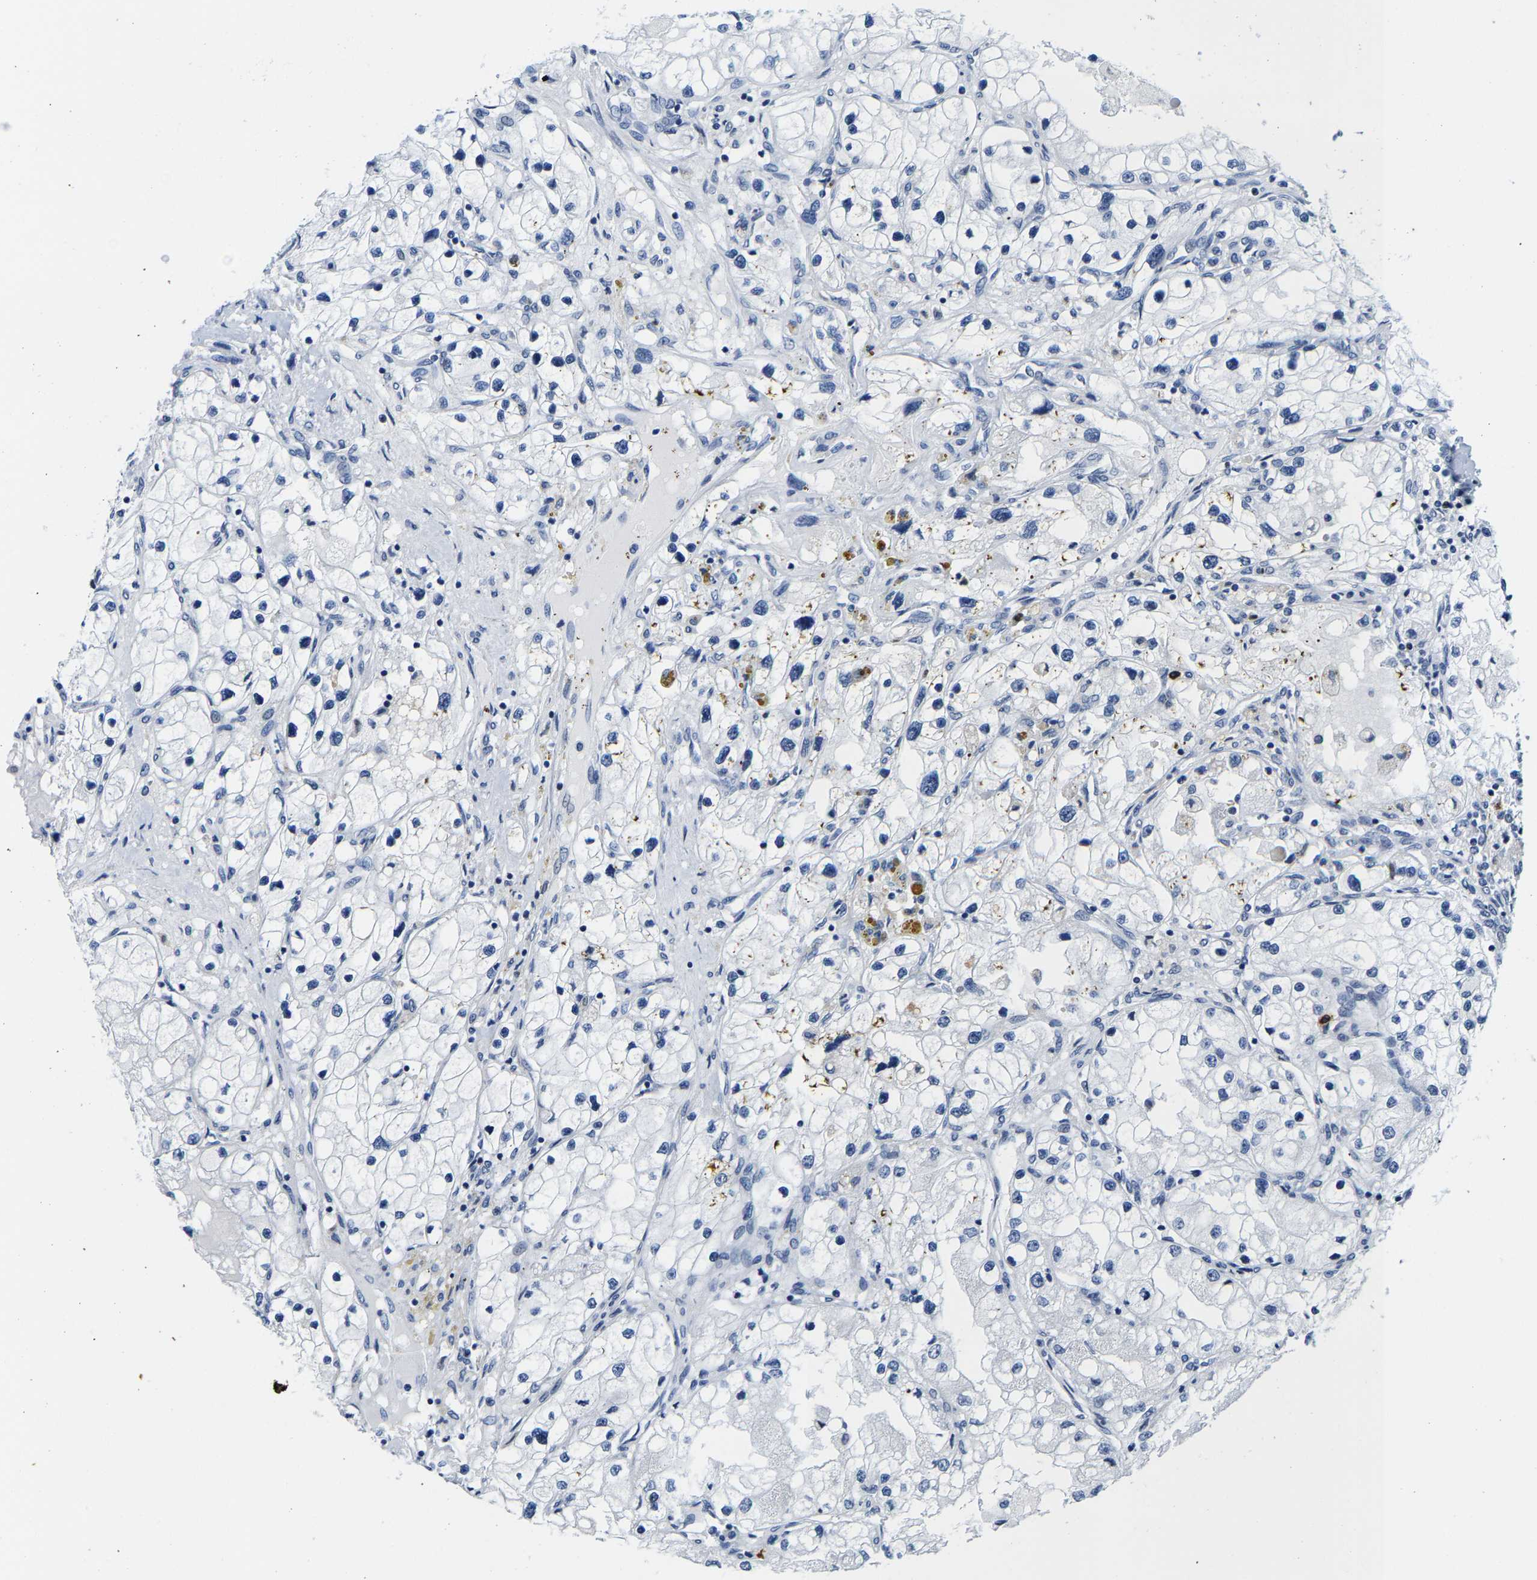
{"staining": {"intensity": "negative", "quantity": "none", "location": "none"}, "tissue": "renal cancer", "cell_type": "Tumor cells", "image_type": "cancer", "snomed": [{"axis": "morphology", "description": "Adenocarcinoma, NOS"}, {"axis": "topography", "description": "Kidney"}], "caption": "Tumor cells are negative for brown protein staining in renal adenocarcinoma.", "gene": "SETD1B", "patient": {"sex": "male", "age": 68}}